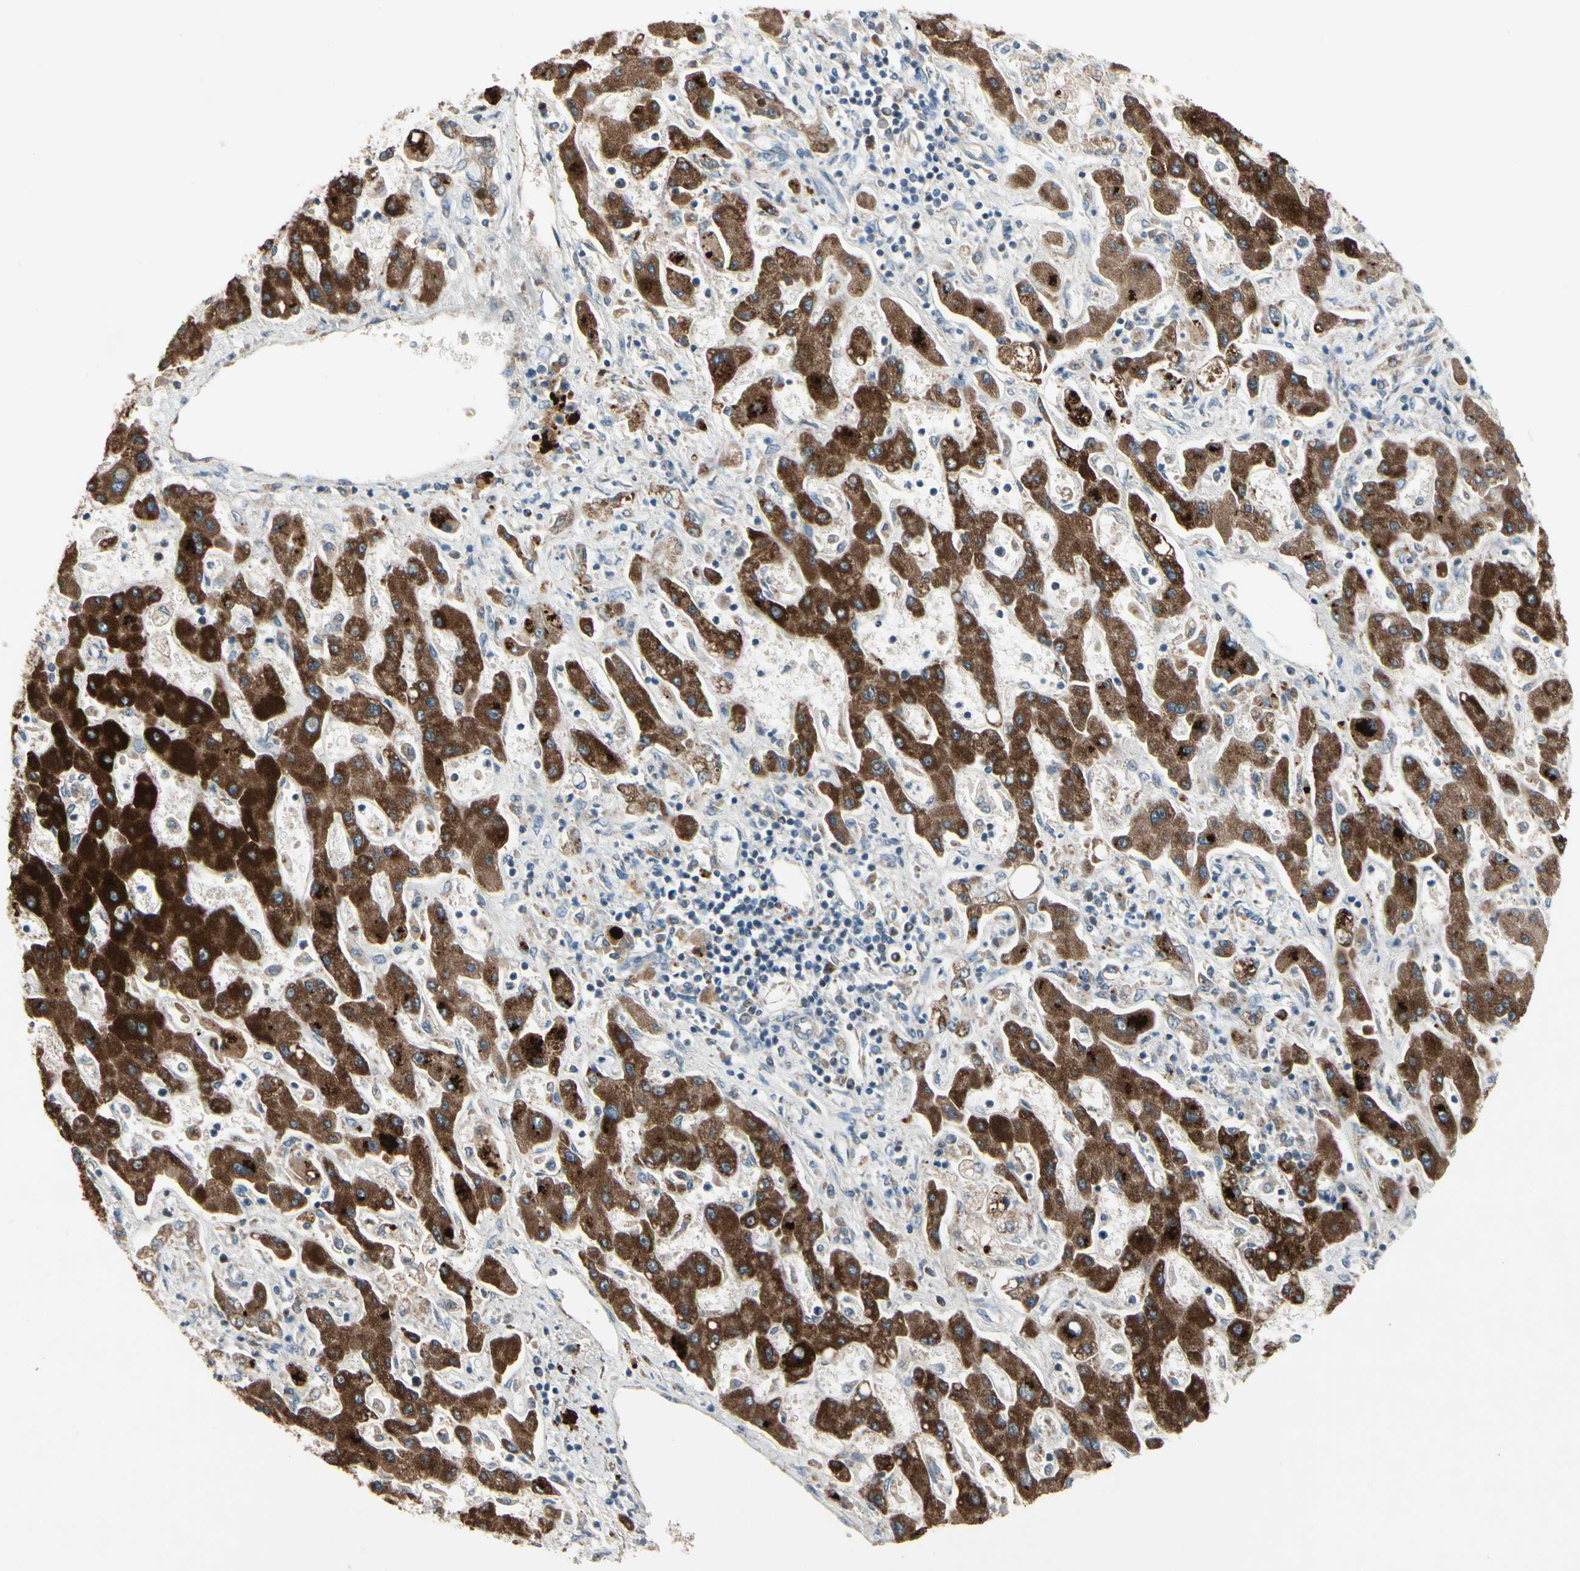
{"staining": {"intensity": "moderate", "quantity": ">75%", "location": "cytoplasmic/membranous"}, "tissue": "liver cancer", "cell_type": "Tumor cells", "image_type": "cancer", "snomed": [{"axis": "morphology", "description": "Cholangiocarcinoma"}, {"axis": "topography", "description": "Liver"}], "caption": "Immunohistochemical staining of human liver cholangiocarcinoma reveals medium levels of moderate cytoplasmic/membranous protein positivity in approximately >75% of tumor cells.", "gene": "CPT1A", "patient": {"sex": "male", "age": 50}}